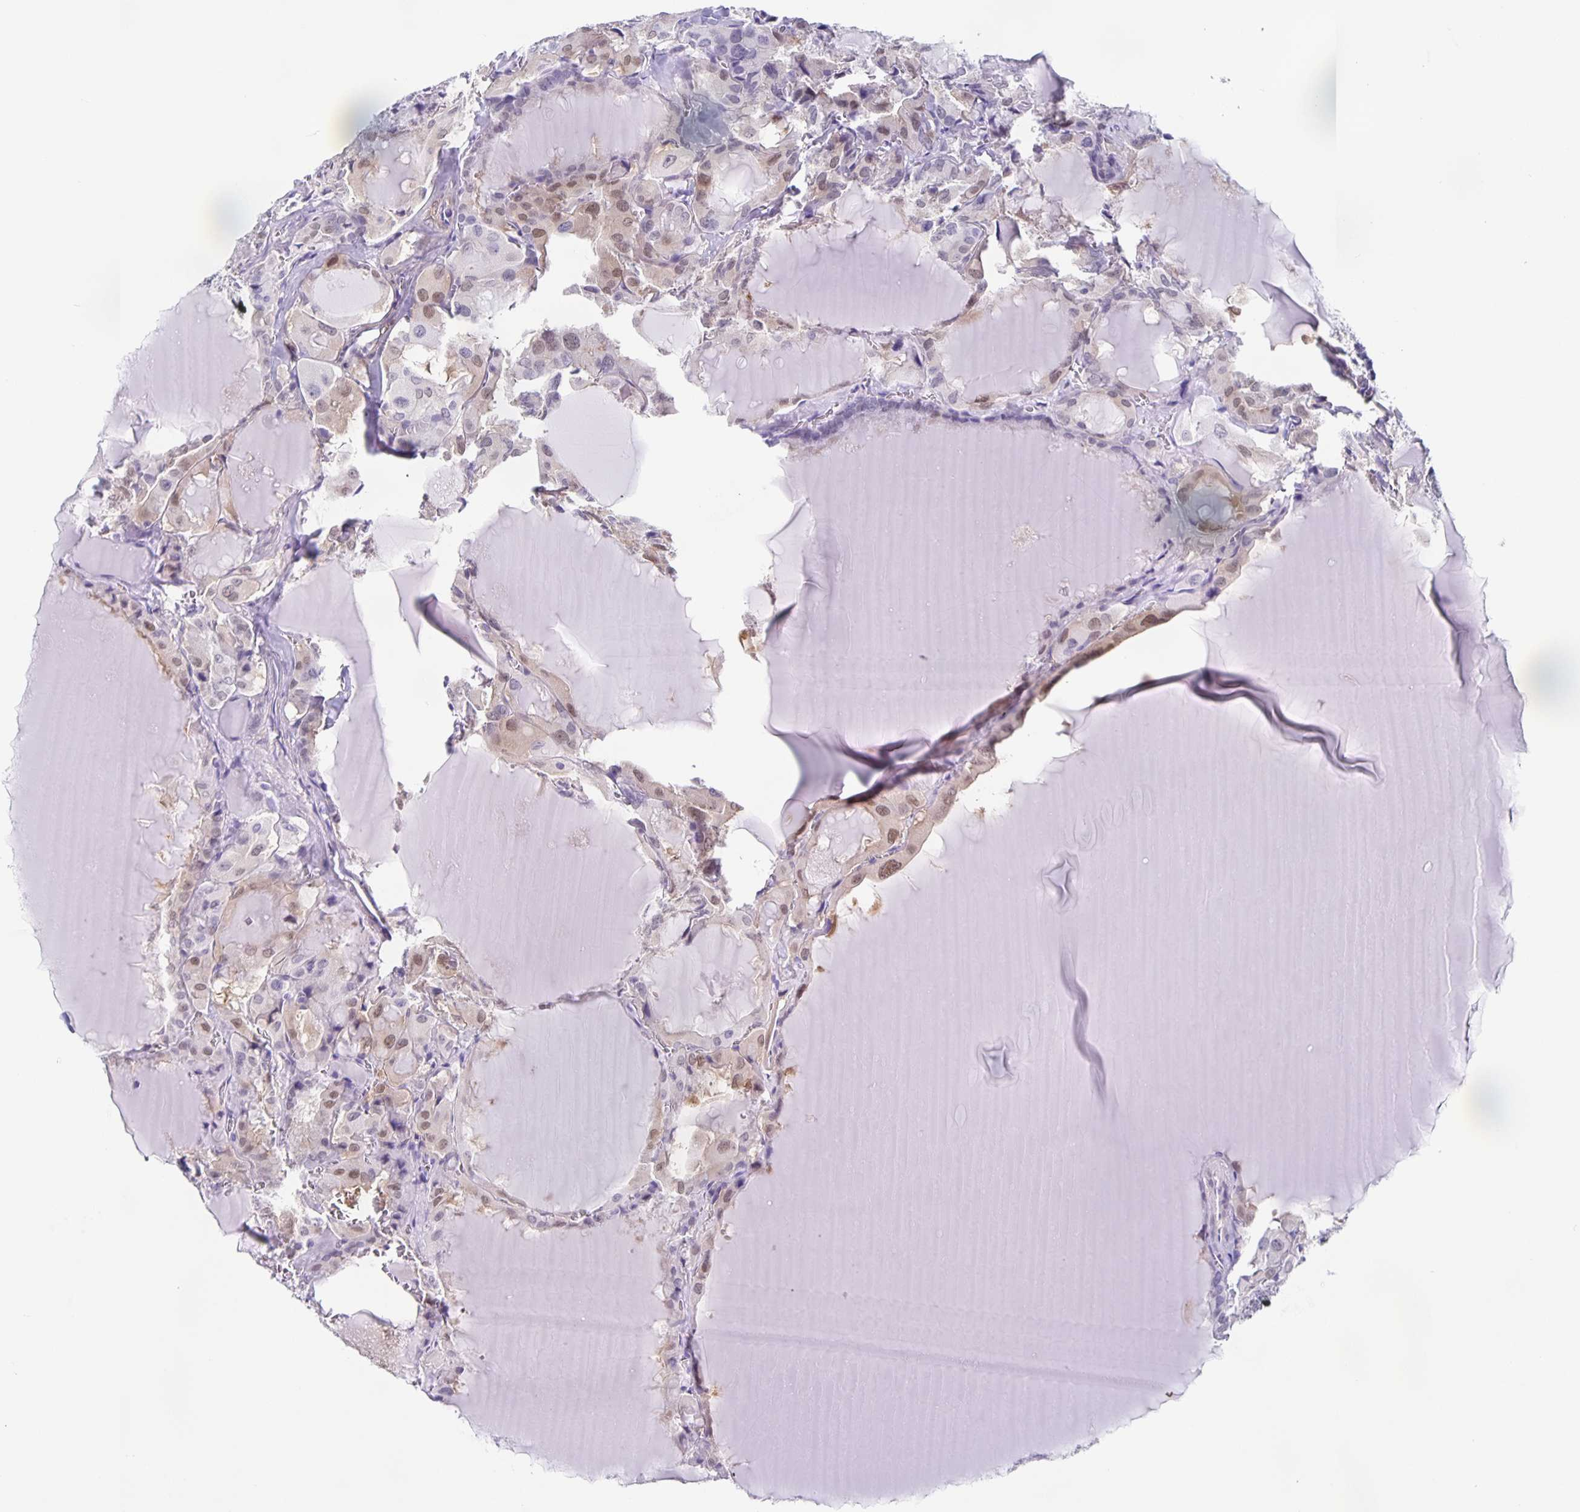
{"staining": {"intensity": "weak", "quantity": "<25%", "location": "nuclear"}, "tissue": "thyroid cancer", "cell_type": "Tumor cells", "image_type": "cancer", "snomed": [{"axis": "morphology", "description": "Papillary adenocarcinoma, NOS"}, {"axis": "topography", "description": "Thyroid gland"}], "caption": "IHC histopathology image of neoplastic tissue: papillary adenocarcinoma (thyroid) stained with DAB (3,3'-diaminobenzidine) demonstrates no significant protein positivity in tumor cells.", "gene": "TPPP", "patient": {"sex": "male", "age": 87}}